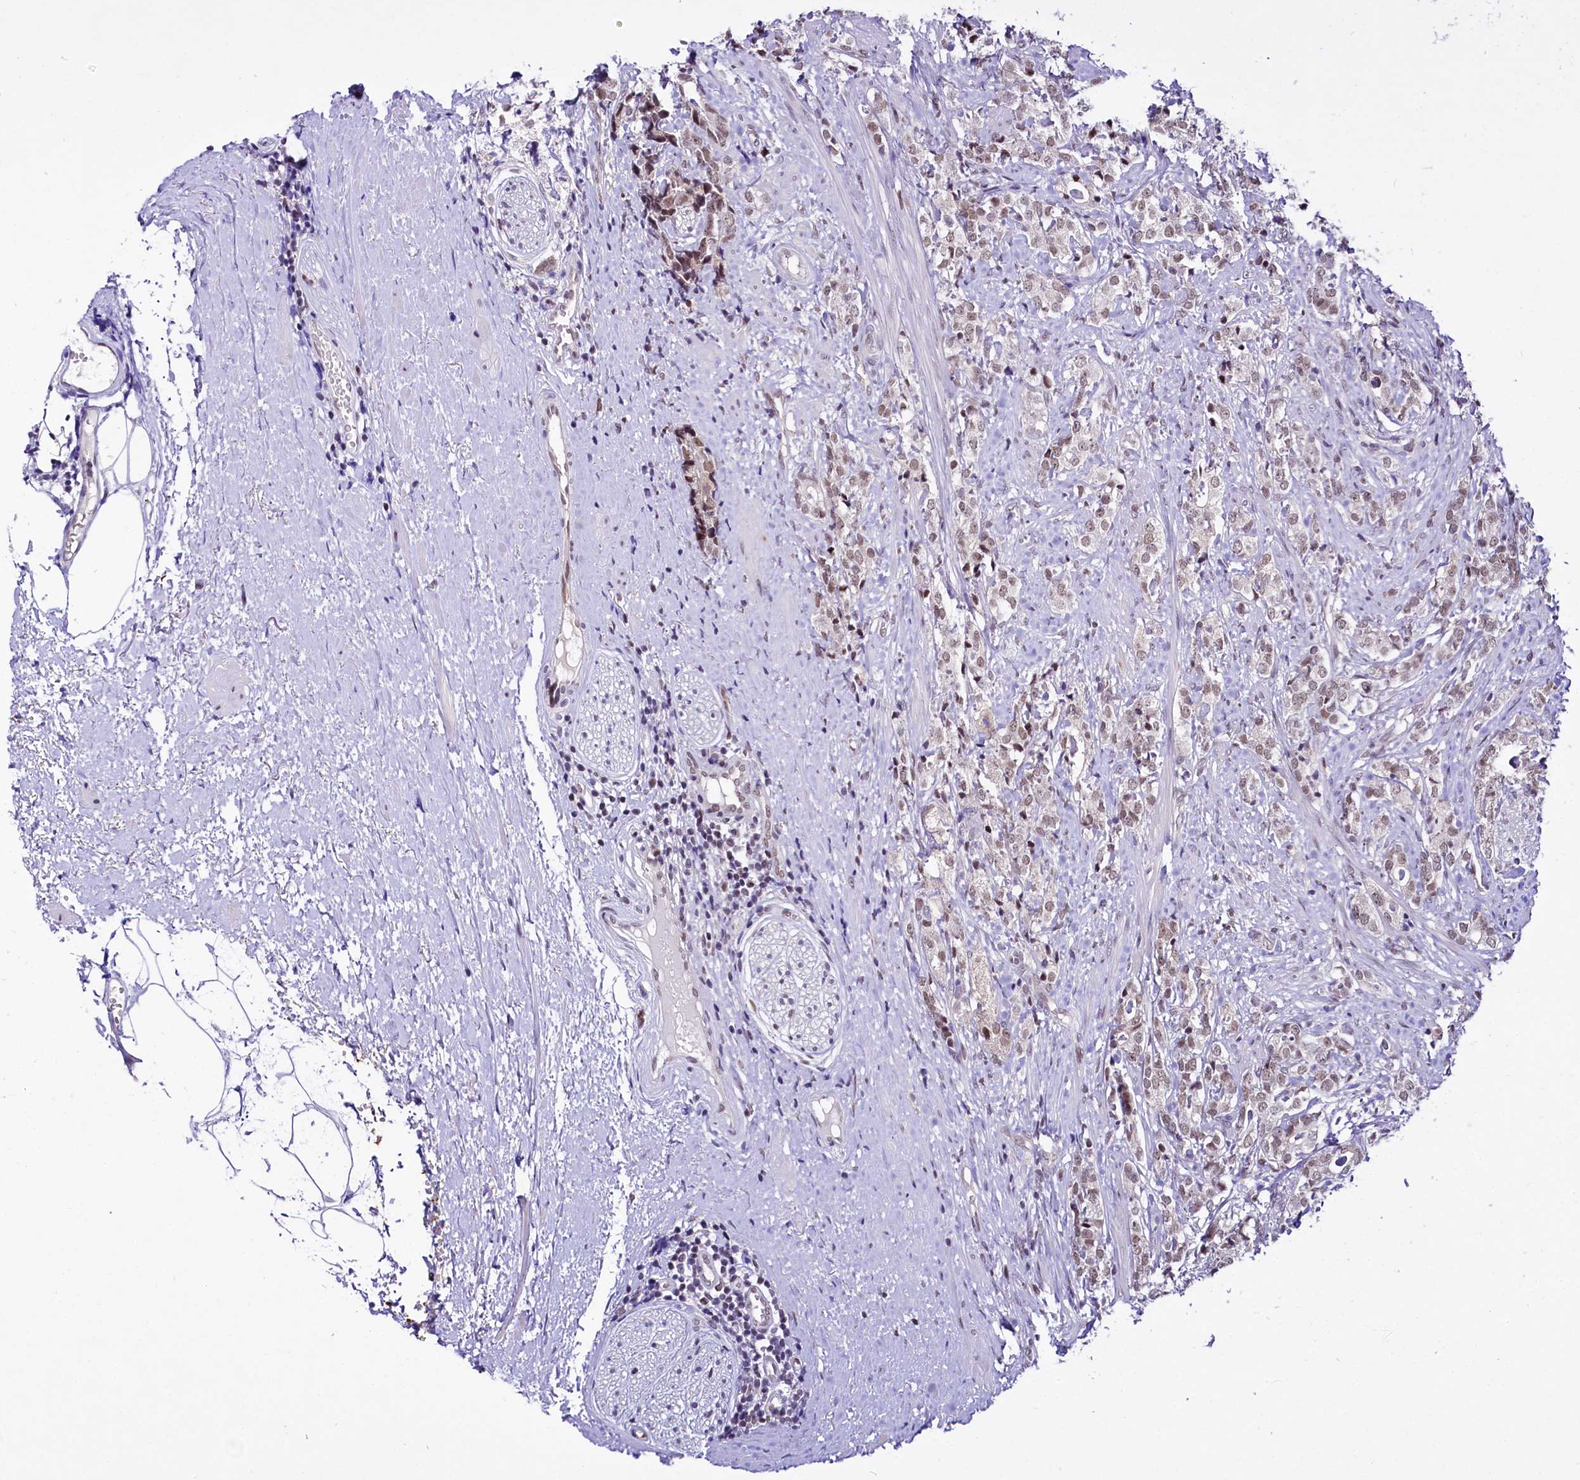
{"staining": {"intensity": "moderate", "quantity": ">75%", "location": "nuclear"}, "tissue": "prostate cancer", "cell_type": "Tumor cells", "image_type": "cancer", "snomed": [{"axis": "morphology", "description": "Adenocarcinoma, High grade"}, {"axis": "topography", "description": "Prostate"}], "caption": "Immunohistochemistry (IHC) photomicrograph of neoplastic tissue: human prostate cancer (high-grade adenocarcinoma) stained using immunohistochemistry (IHC) displays medium levels of moderate protein expression localized specifically in the nuclear of tumor cells, appearing as a nuclear brown color.", "gene": "SCAF11", "patient": {"sex": "male", "age": 69}}